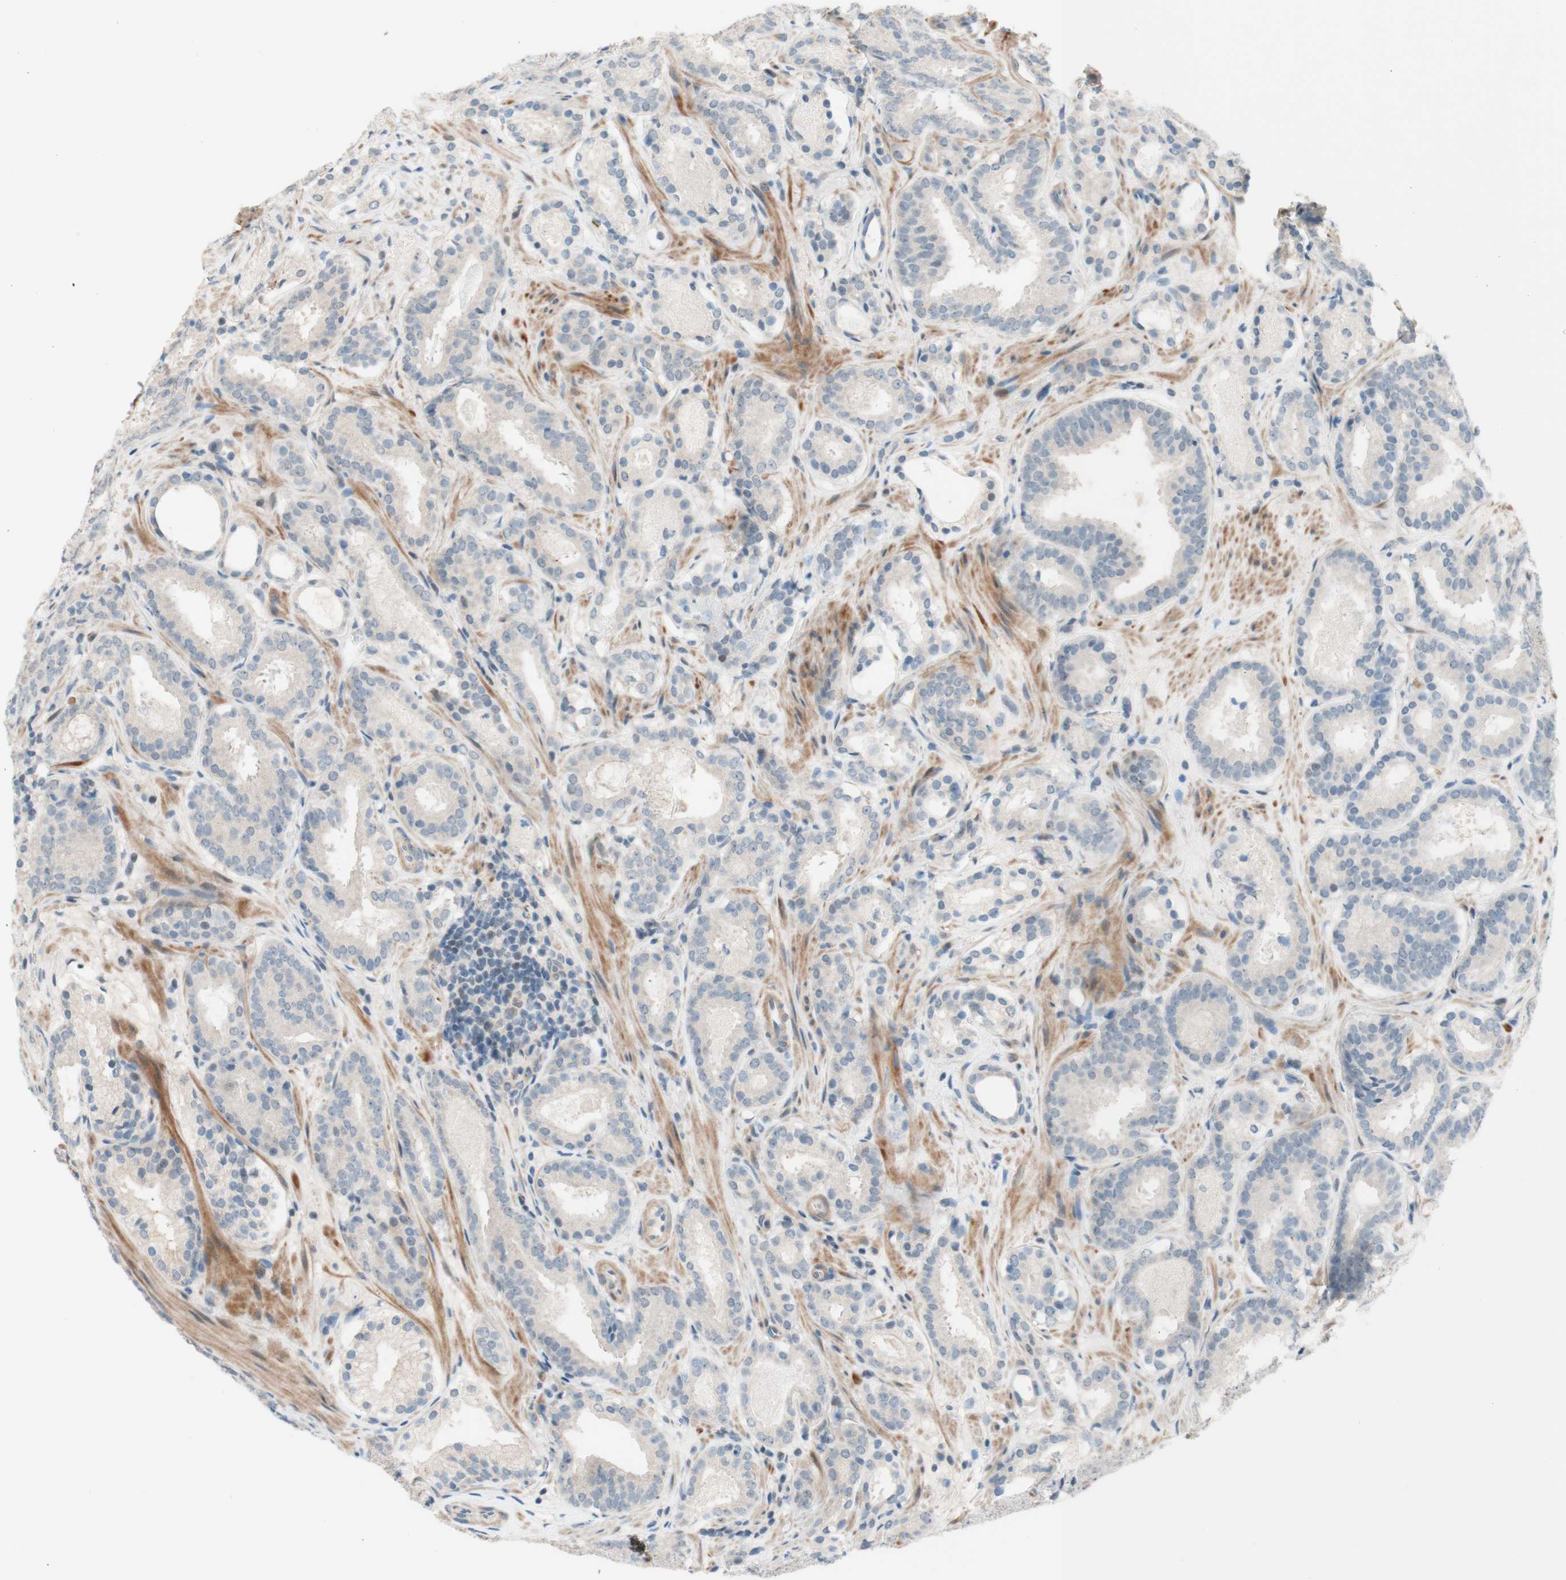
{"staining": {"intensity": "negative", "quantity": "none", "location": "none"}, "tissue": "prostate cancer", "cell_type": "Tumor cells", "image_type": "cancer", "snomed": [{"axis": "morphology", "description": "Adenocarcinoma, Low grade"}, {"axis": "topography", "description": "Prostate"}], "caption": "Human prostate cancer (adenocarcinoma (low-grade)) stained for a protein using immunohistochemistry (IHC) demonstrates no staining in tumor cells.", "gene": "JPH1", "patient": {"sex": "male", "age": 69}}